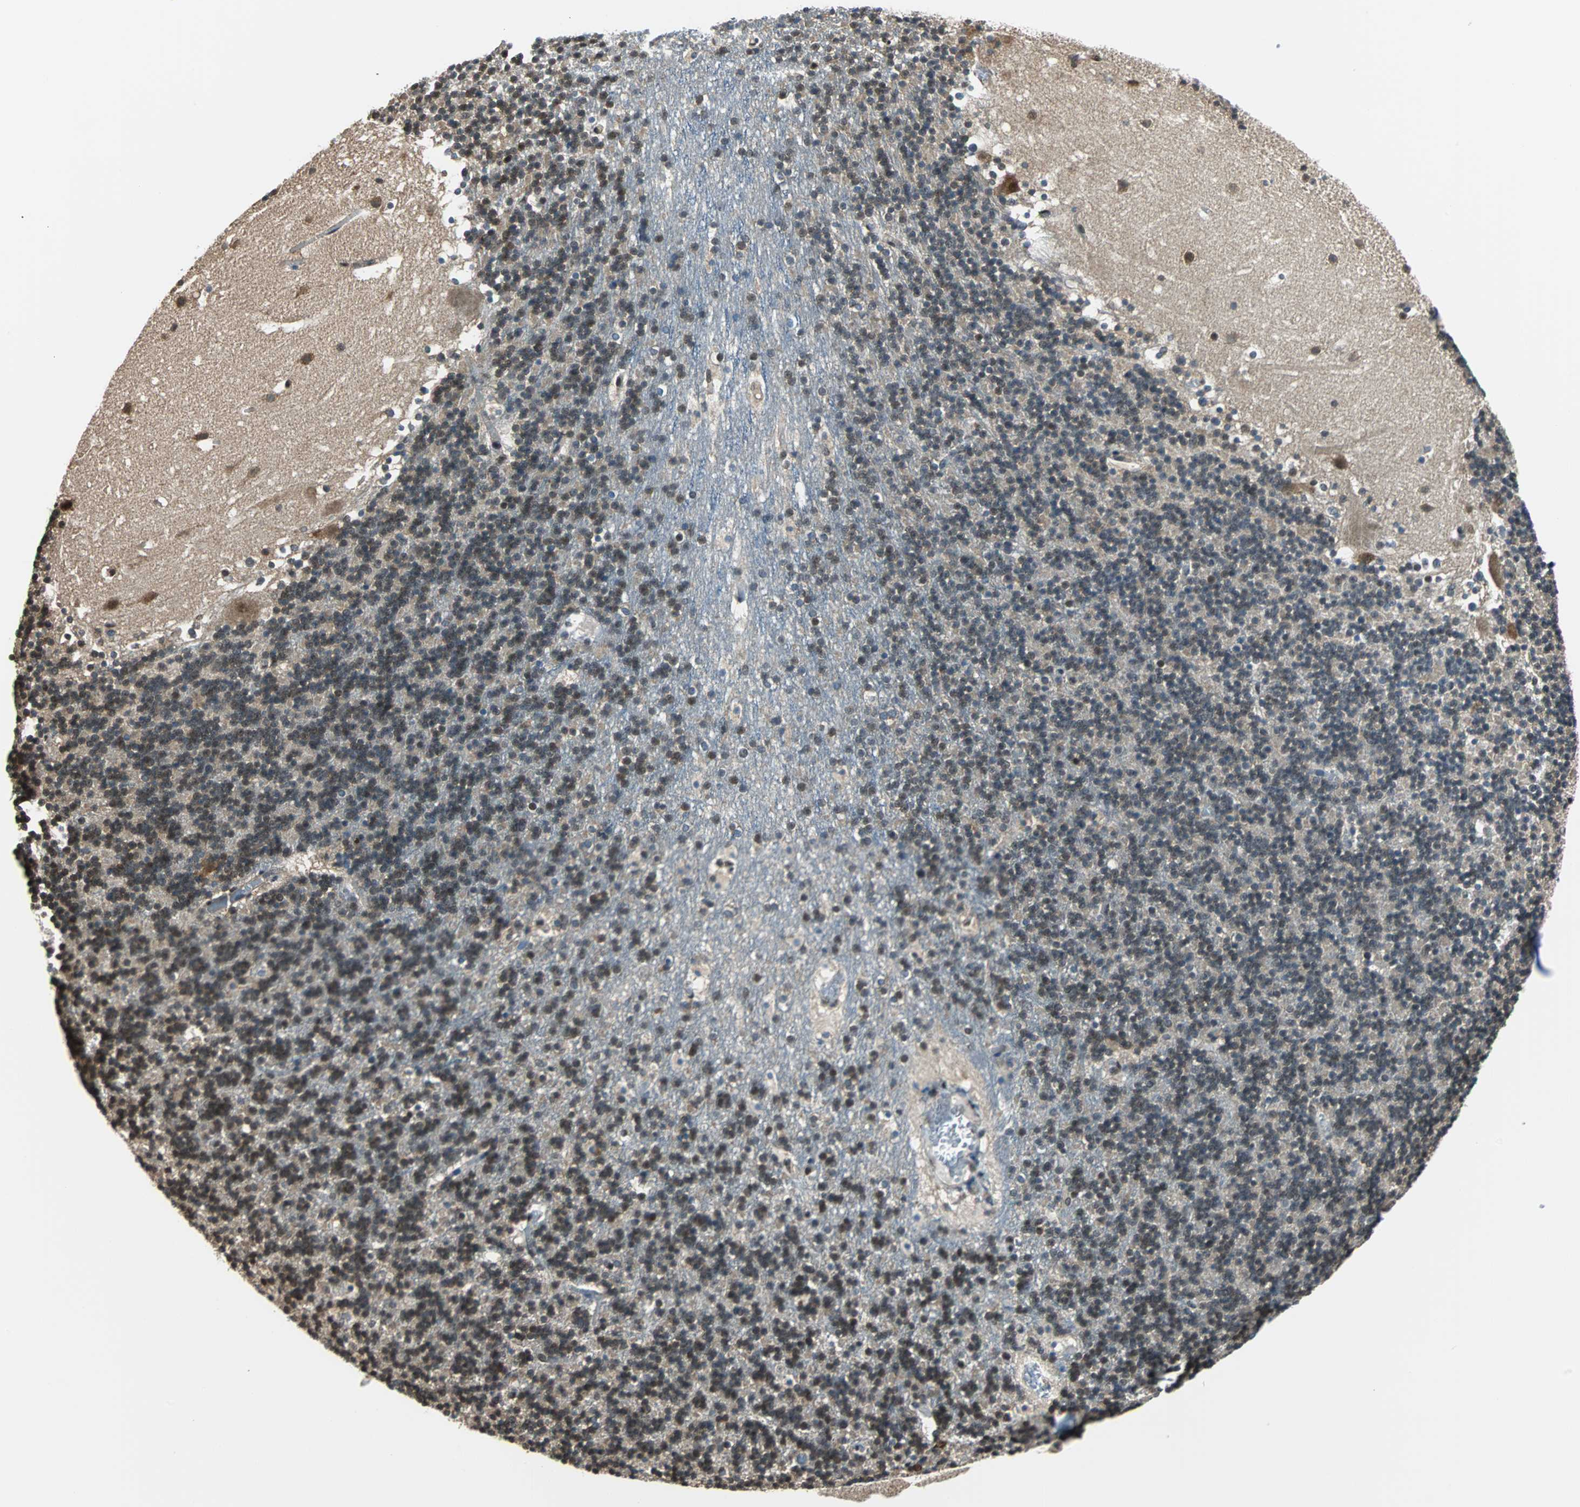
{"staining": {"intensity": "negative", "quantity": "none", "location": "none"}, "tissue": "cerebellum", "cell_type": "Cells in granular layer", "image_type": "normal", "snomed": [{"axis": "morphology", "description": "Normal tissue, NOS"}, {"axis": "topography", "description": "Cerebellum"}], "caption": "IHC micrograph of benign cerebellum: cerebellum stained with DAB (3,3'-diaminobenzidine) displays no significant protein staining in cells in granular layer. (DAB immunohistochemistry, high magnification).", "gene": "VCP", "patient": {"sex": "male", "age": 45}}